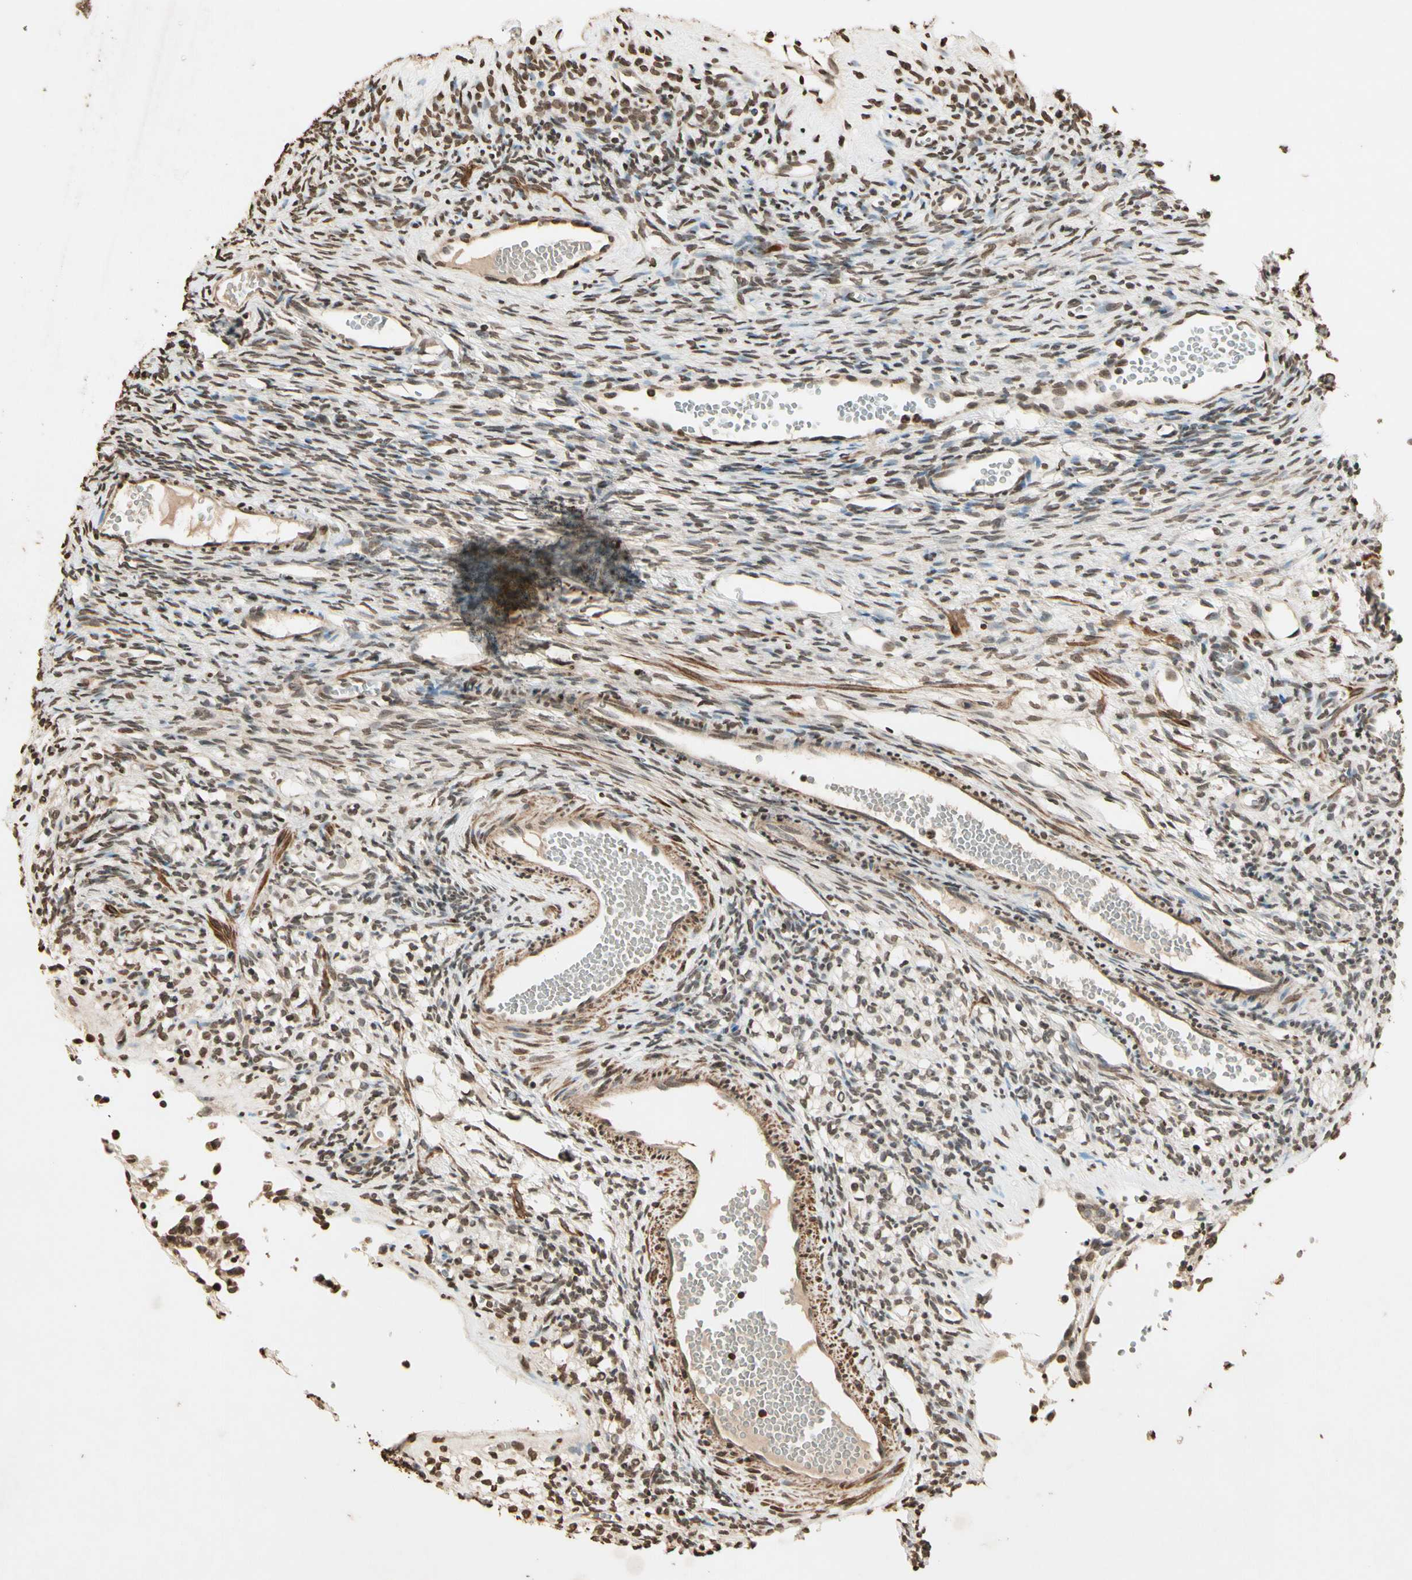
{"staining": {"intensity": "weak", "quantity": "25%-75%", "location": "nuclear"}, "tissue": "ovary", "cell_type": "Ovarian stroma cells", "image_type": "normal", "snomed": [{"axis": "morphology", "description": "Normal tissue, NOS"}, {"axis": "topography", "description": "Ovary"}], "caption": "A photomicrograph of human ovary stained for a protein reveals weak nuclear brown staining in ovarian stroma cells. Using DAB (brown) and hematoxylin (blue) stains, captured at high magnification using brightfield microscopy.", "gene": "TOP1", "patient": {"sex": "female", "age": 35}}